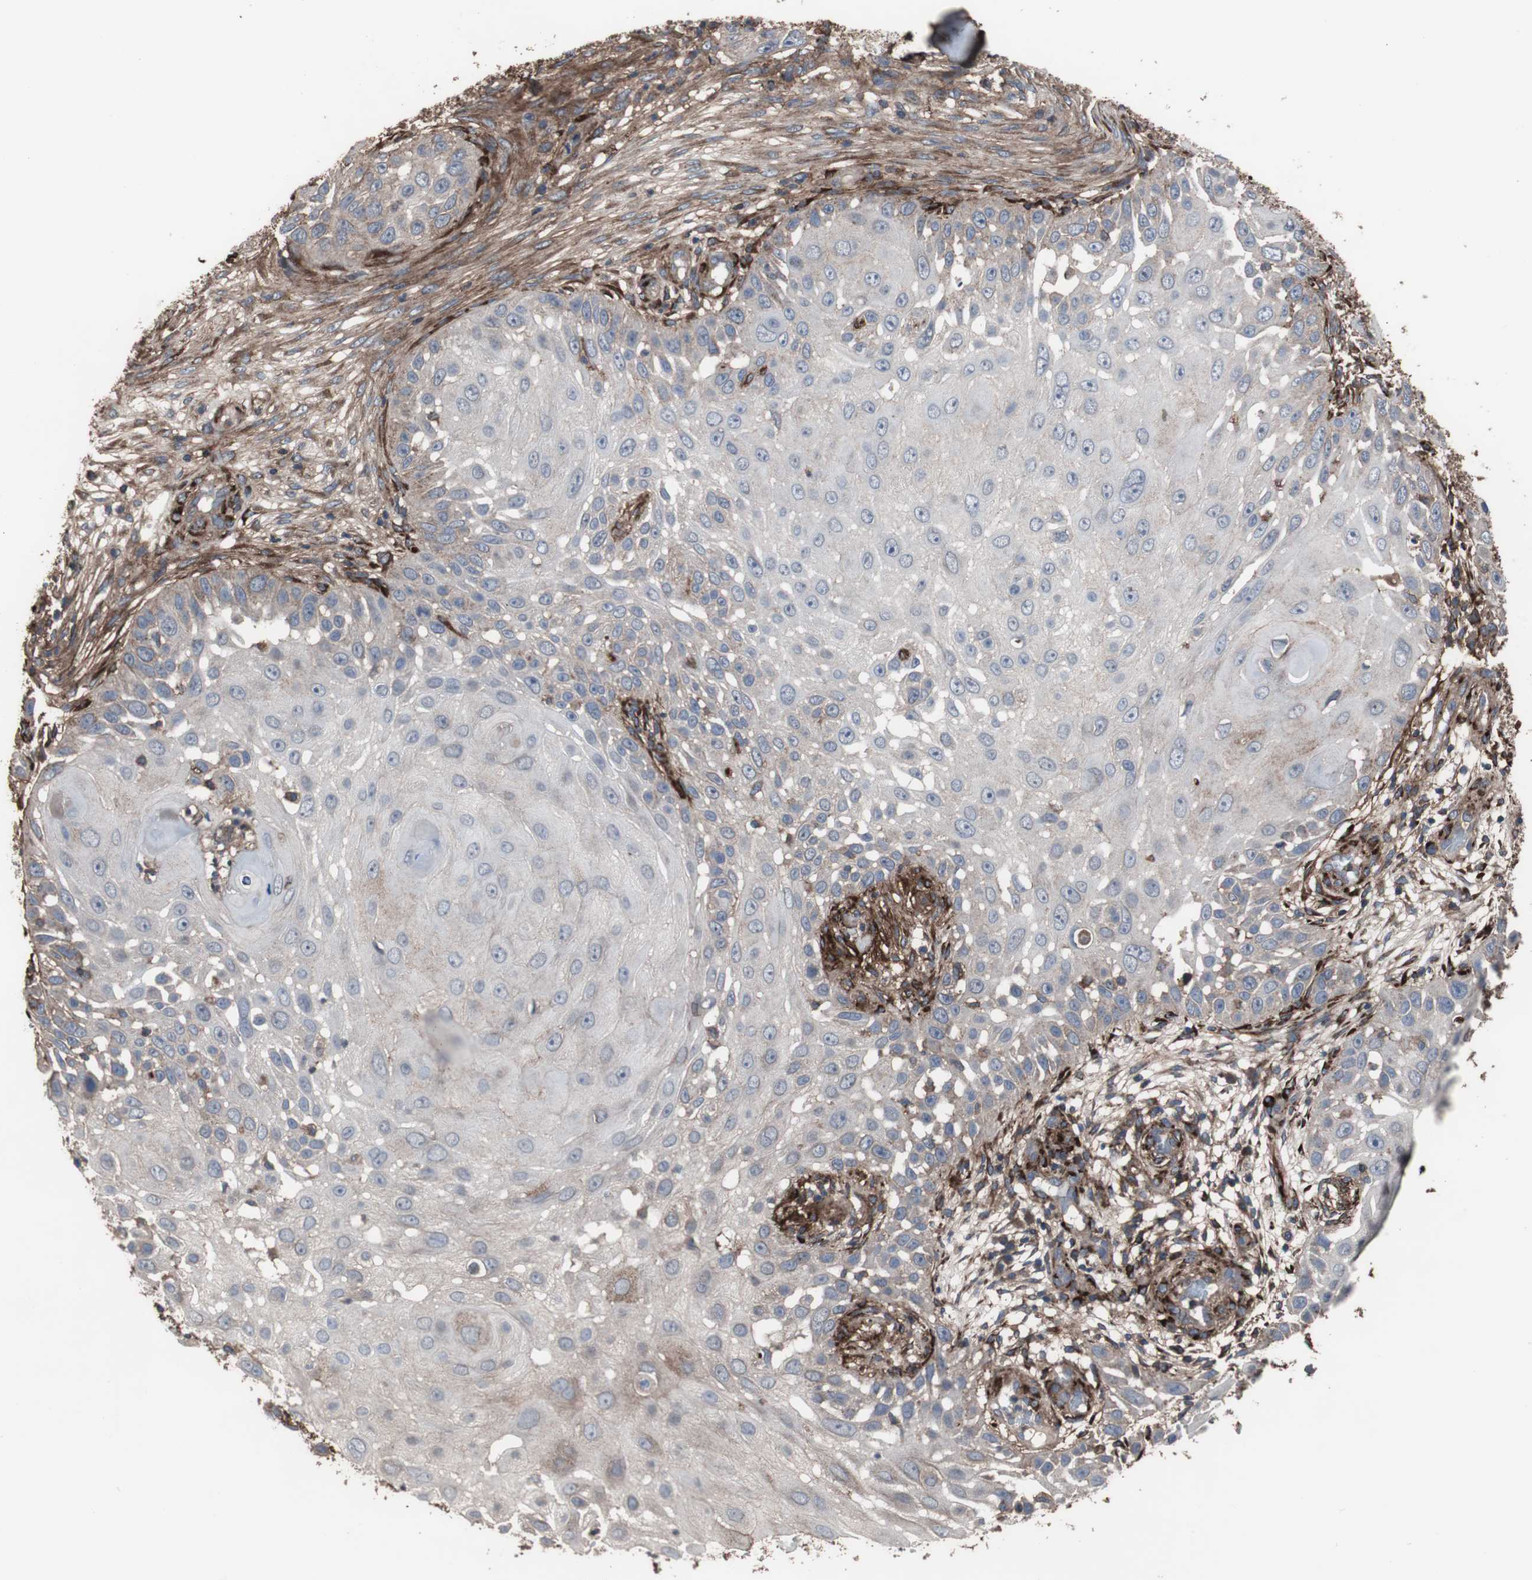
{"staining": {"intensity": "weak", "quantity": "<25%", "location": "cytoplasmic/membranous"}, "tissue": "skin cancer", "cell_type": "Tumor cells", "image_type": "cancer", "snomed": [{"axis": "morphology", "description": "Squamous cell carcinoma, NOS"}, {"axis": "topography", "description": "Skin"}], "caption": "IHC photomicrograph of human skin cancer (squamous cell carcinoma) stained for a protein (brown), which reveals no expression in tumor cells.", "gene": "COL6A2", "patient": {"sex": "female", "age": 44}}